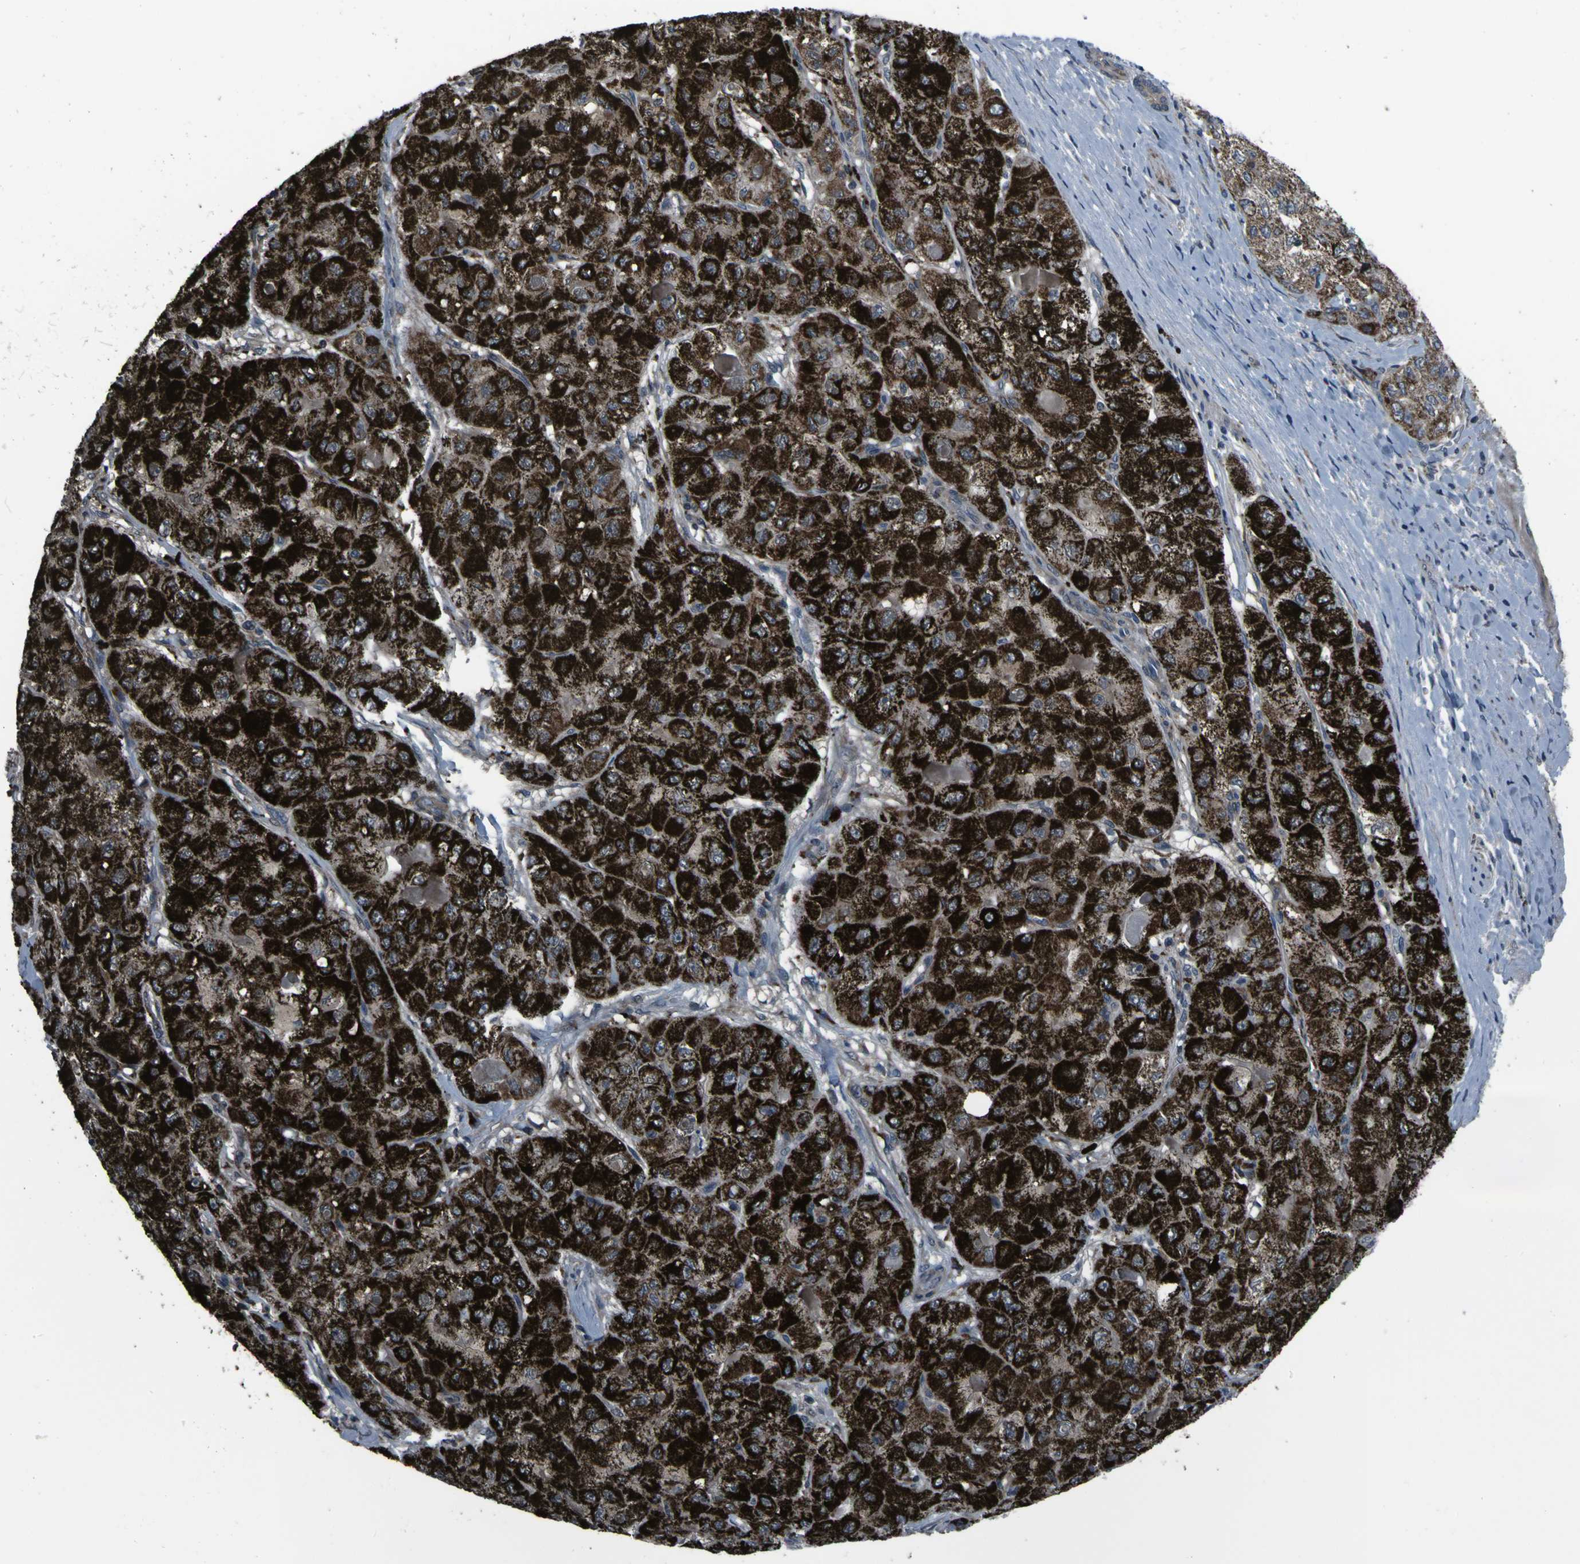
{"staining": {"intensity": "strong", "quantity": ">75%", "location": "cytoplasmic/membranous"}, "tissue": "liver cancer", "cell_type": "Tumor cells", "image_type": "cancer", "snomed": [{"axis": "morphology", "description": "Carcinoma, Hepatocellular, NOS"}, {"axis": "topography", "description": "Liver"}], "caption": "DAB immunohistochemical staining of human hepatocellular carcinoma (liver) reveals strong cytoplasmic/membranous protein expression in approximately >75% of tumor cells.", "gene": "OSTM1", "patient": {"sex": "male", "age": 80}}